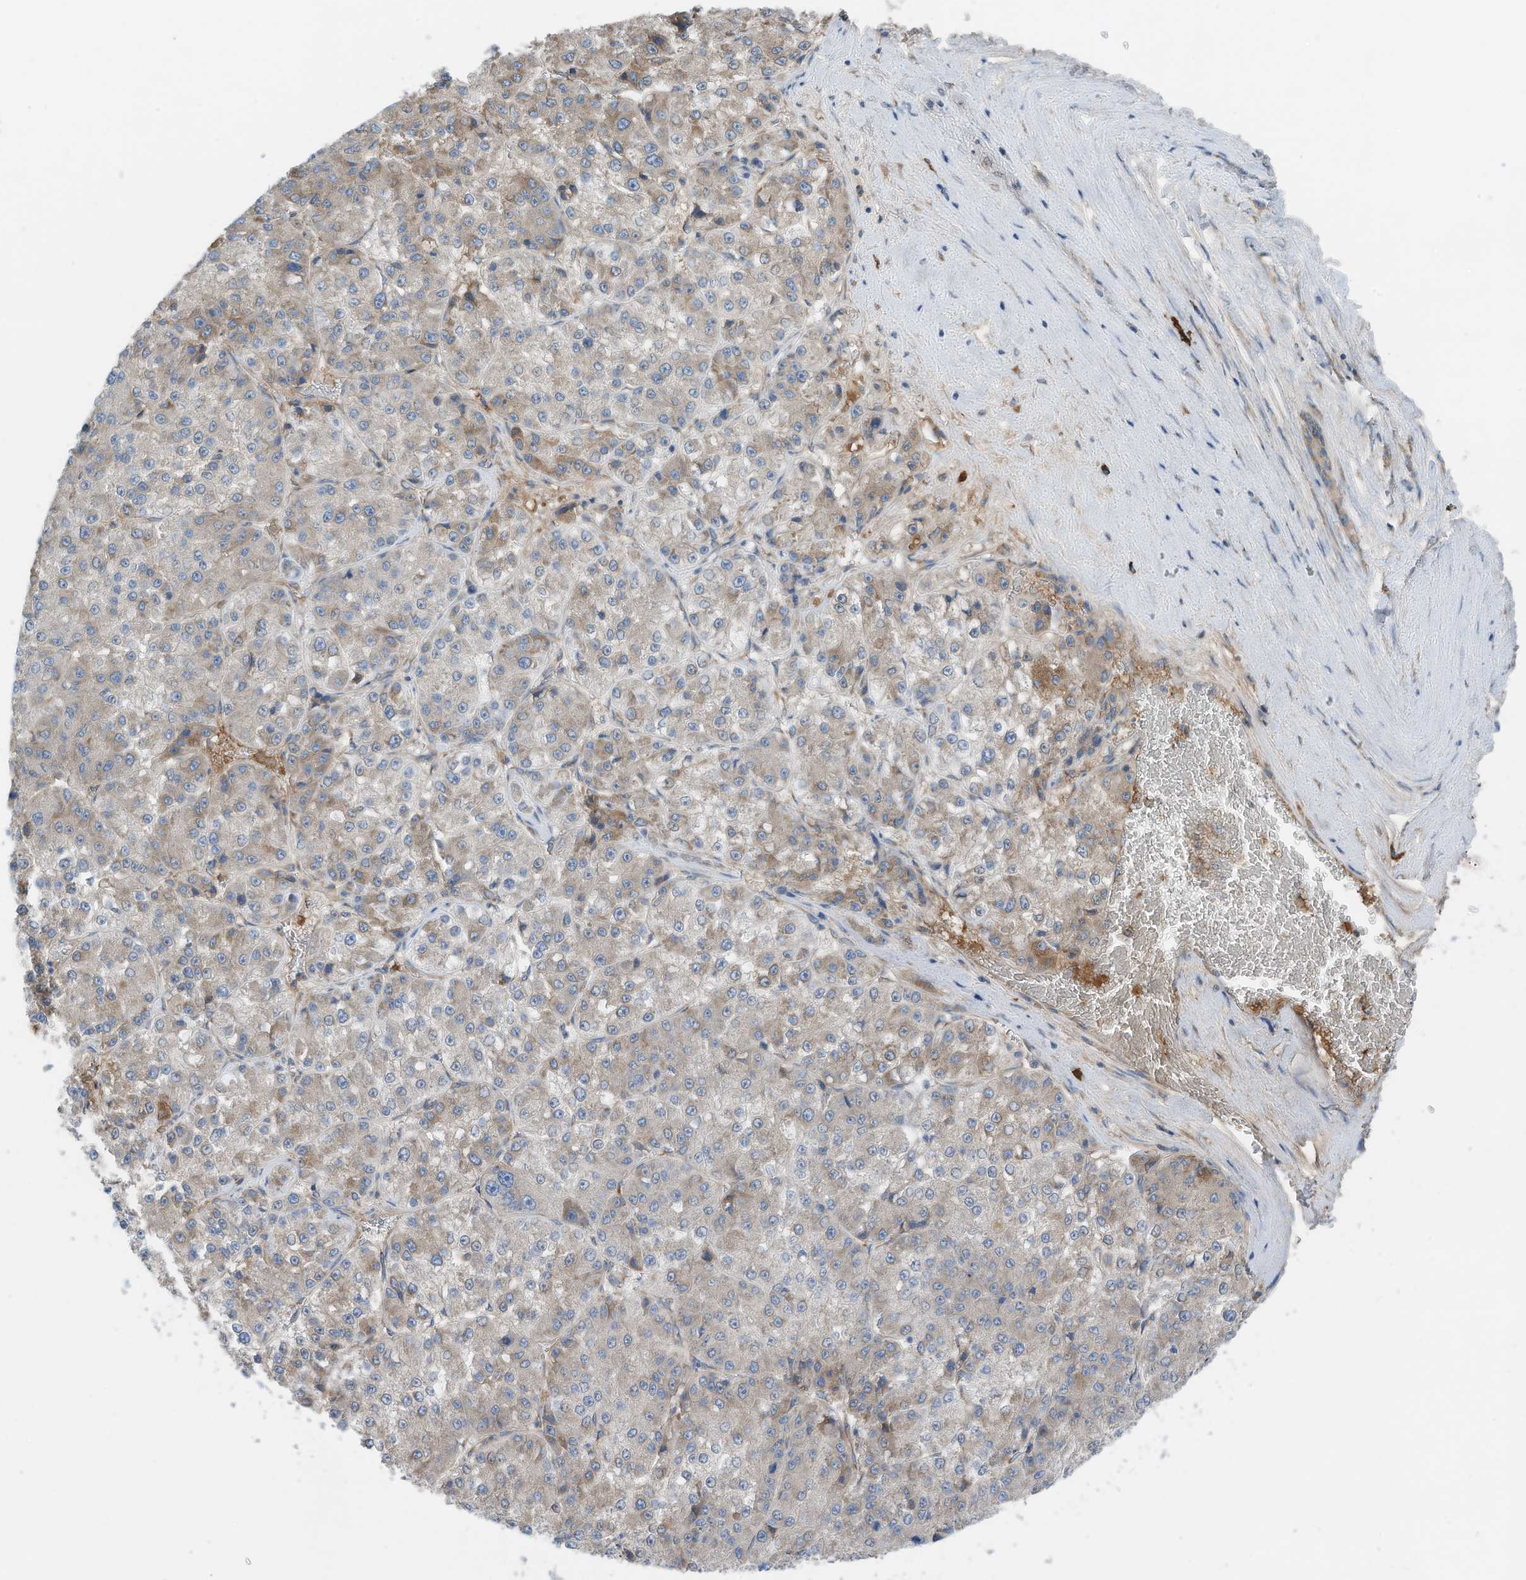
{"staining": {"intensity": "weak", "quantity": "<25%", "location": "cytoplasmic/membranous"}, "tissue": "liver cancer", "cell_type": "Tumor cells", "image_type": "cancer", "snomed": [{"axis": "morphology", "description": "Carcinoma, Hepatocellular, NOS"}, {"axis": "topography", "description": "Liver"}], "caption": "Immunohistochemistry (IHC) of liver cancer (hepatocellular carcinoma) demonstrates no positivity in tumor cells. The staining is performed using DAB brown chromogen with nuclei counter-stained in using hematoxylin.", "gene": "SLC5A11", "patient": {"sex": "female", "age": 73}}